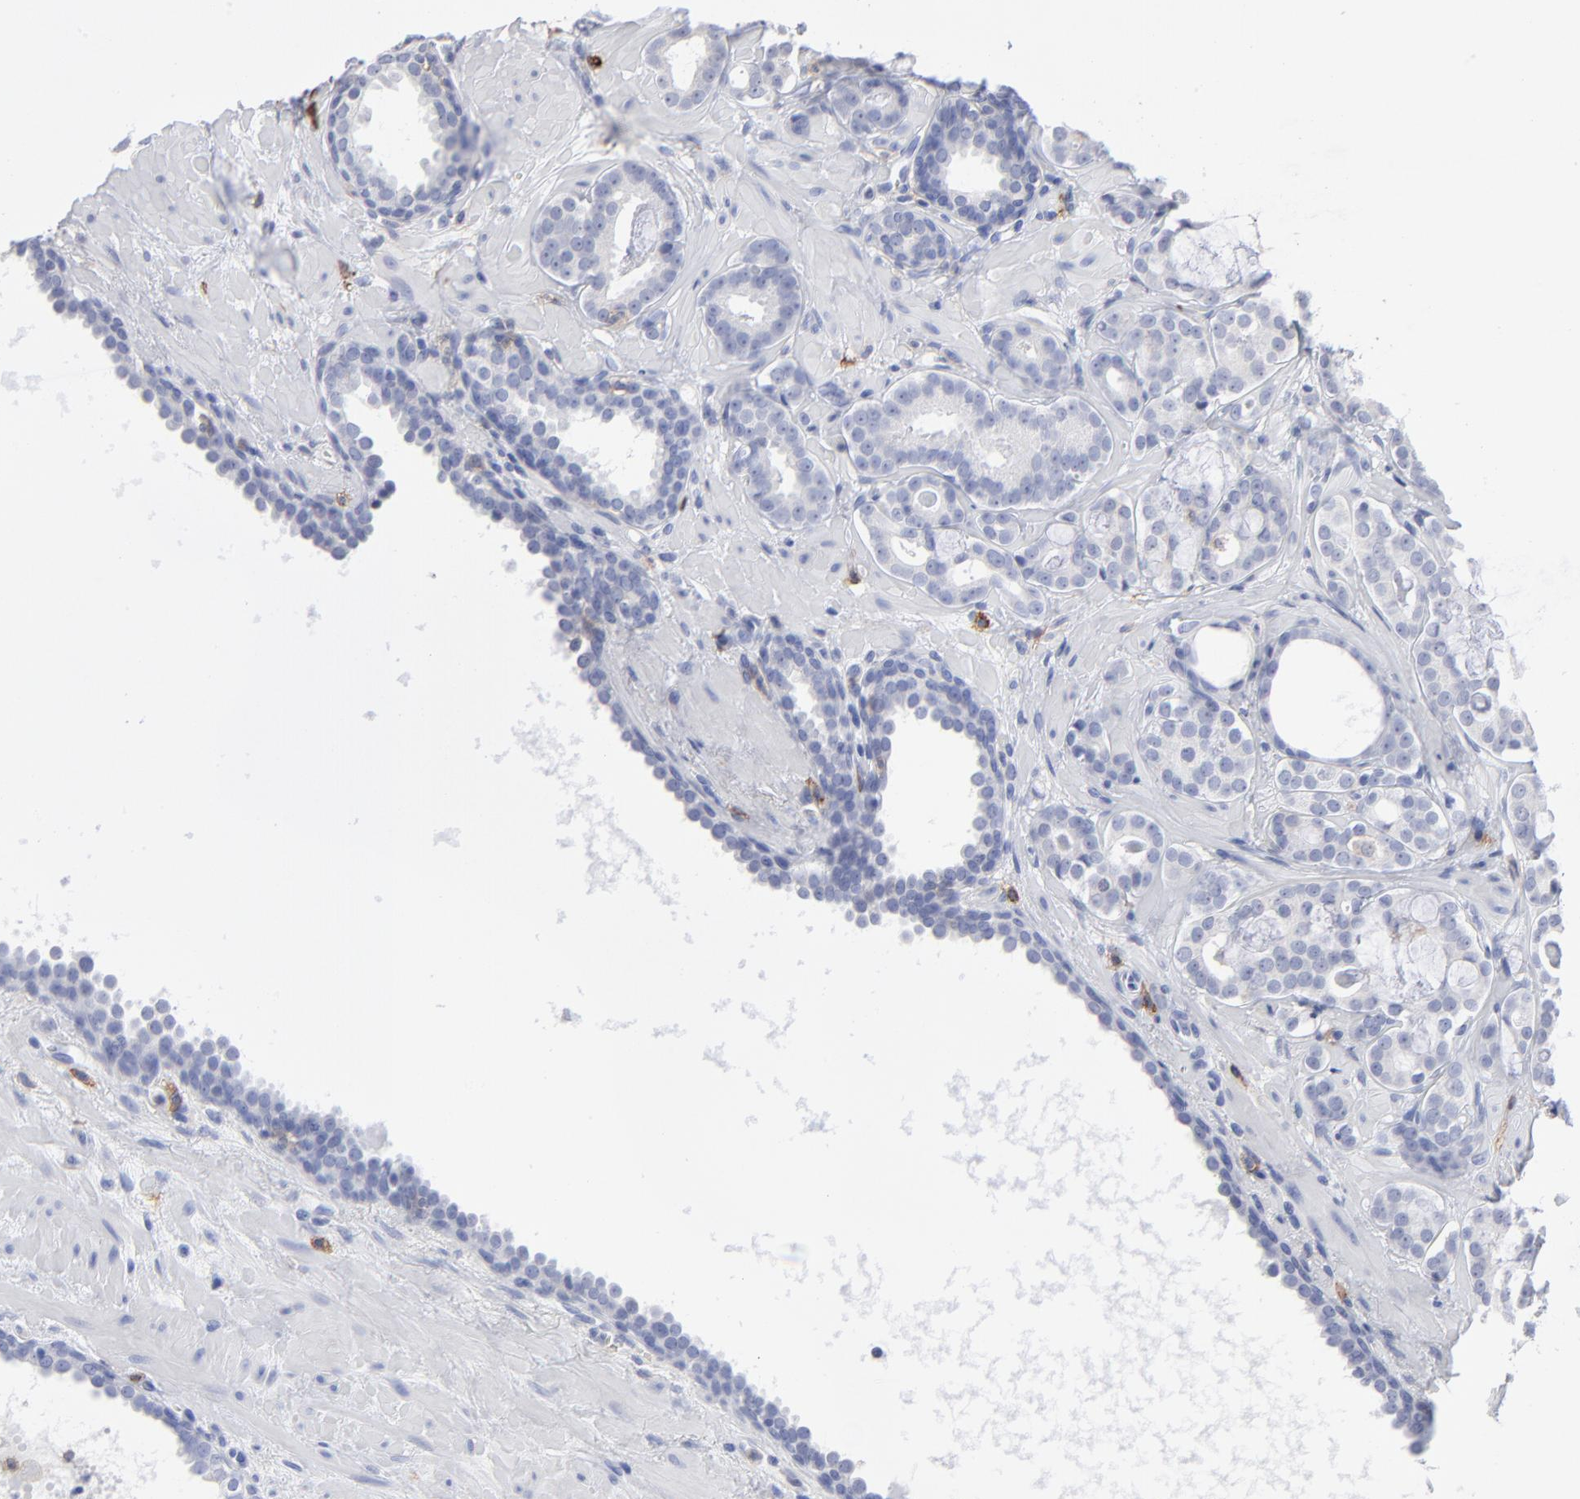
{"staining": {"intensity": "weak", "quantity": "<25%", "location": "cytoplasmic/membranous"}, "tissue": "prostate cancer", "cell_type": "Tumor cells", "image_type": "cancer", "snomed": [{"axis": "morphology", "description": "Adenocarcinoma, Low grade"}, {"axis": "topography", "description": "Prostate"}], "caption": "Tumor cells are negative for protein expression in human prostate cancer.", "gene": "LAT2", "patient": {"sex": "male", "age": 57}}